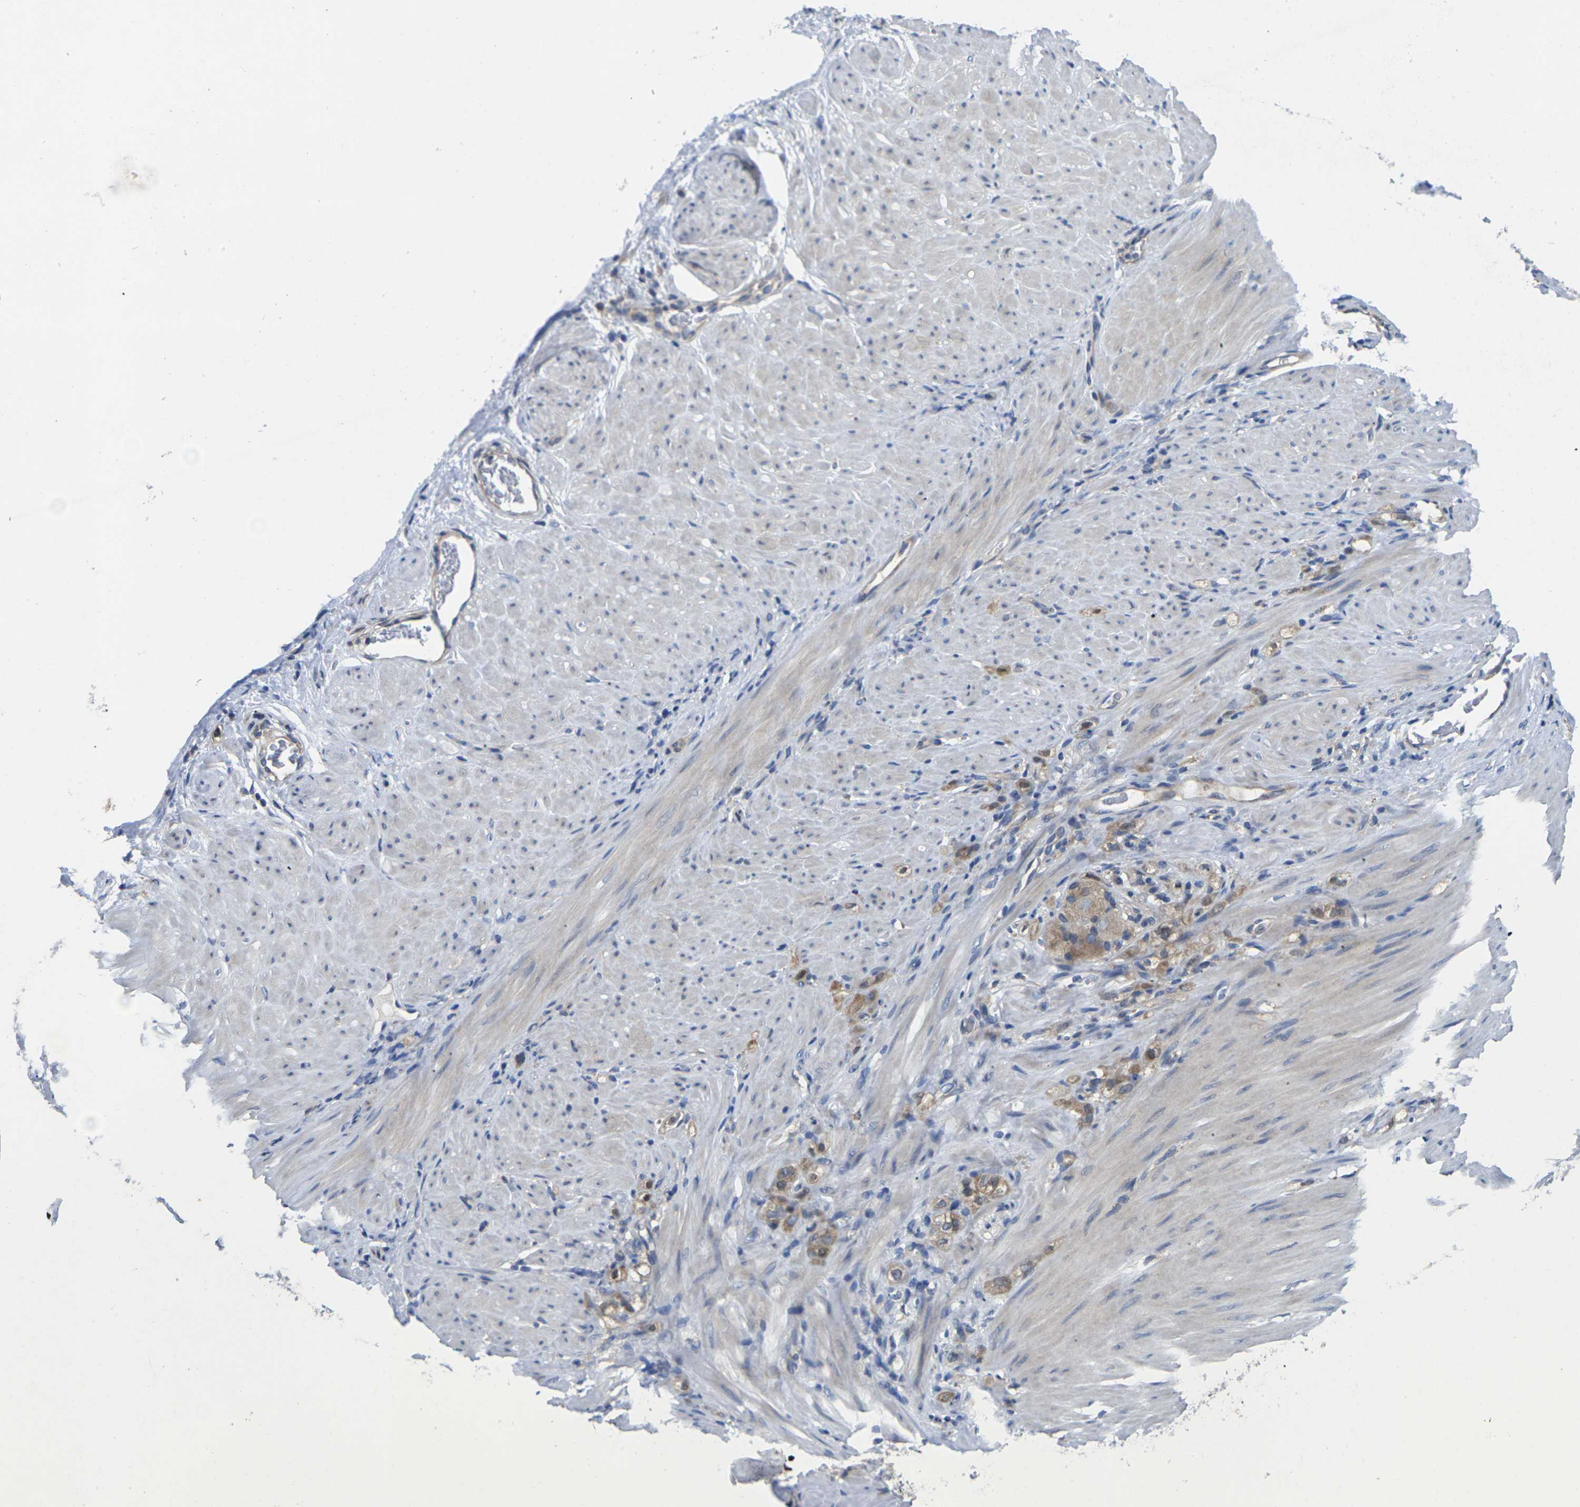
{"staining": {"intensity": "moderate", "quantity": ">75%", "location": "cytoplasmic/membranous"}, "tissue": "stomach cancer", "cell_type": "Tumor cells", "image_type": "cancer", "snomed": [{"axis": "morphology", "description": "Adenocarcinoma, NOS"}, {"axis": "topography", "description": "Stomach"}], "caption": "A micrograph showing moderate cytoplasmic/membranous staining in approximately >75% of tumor cells in adenocarcinoma (stomach), as visualized by brown immunohistochemical staining.", "gene": "SCNN1A", "patient": {"sex": "male", "age": 82}}